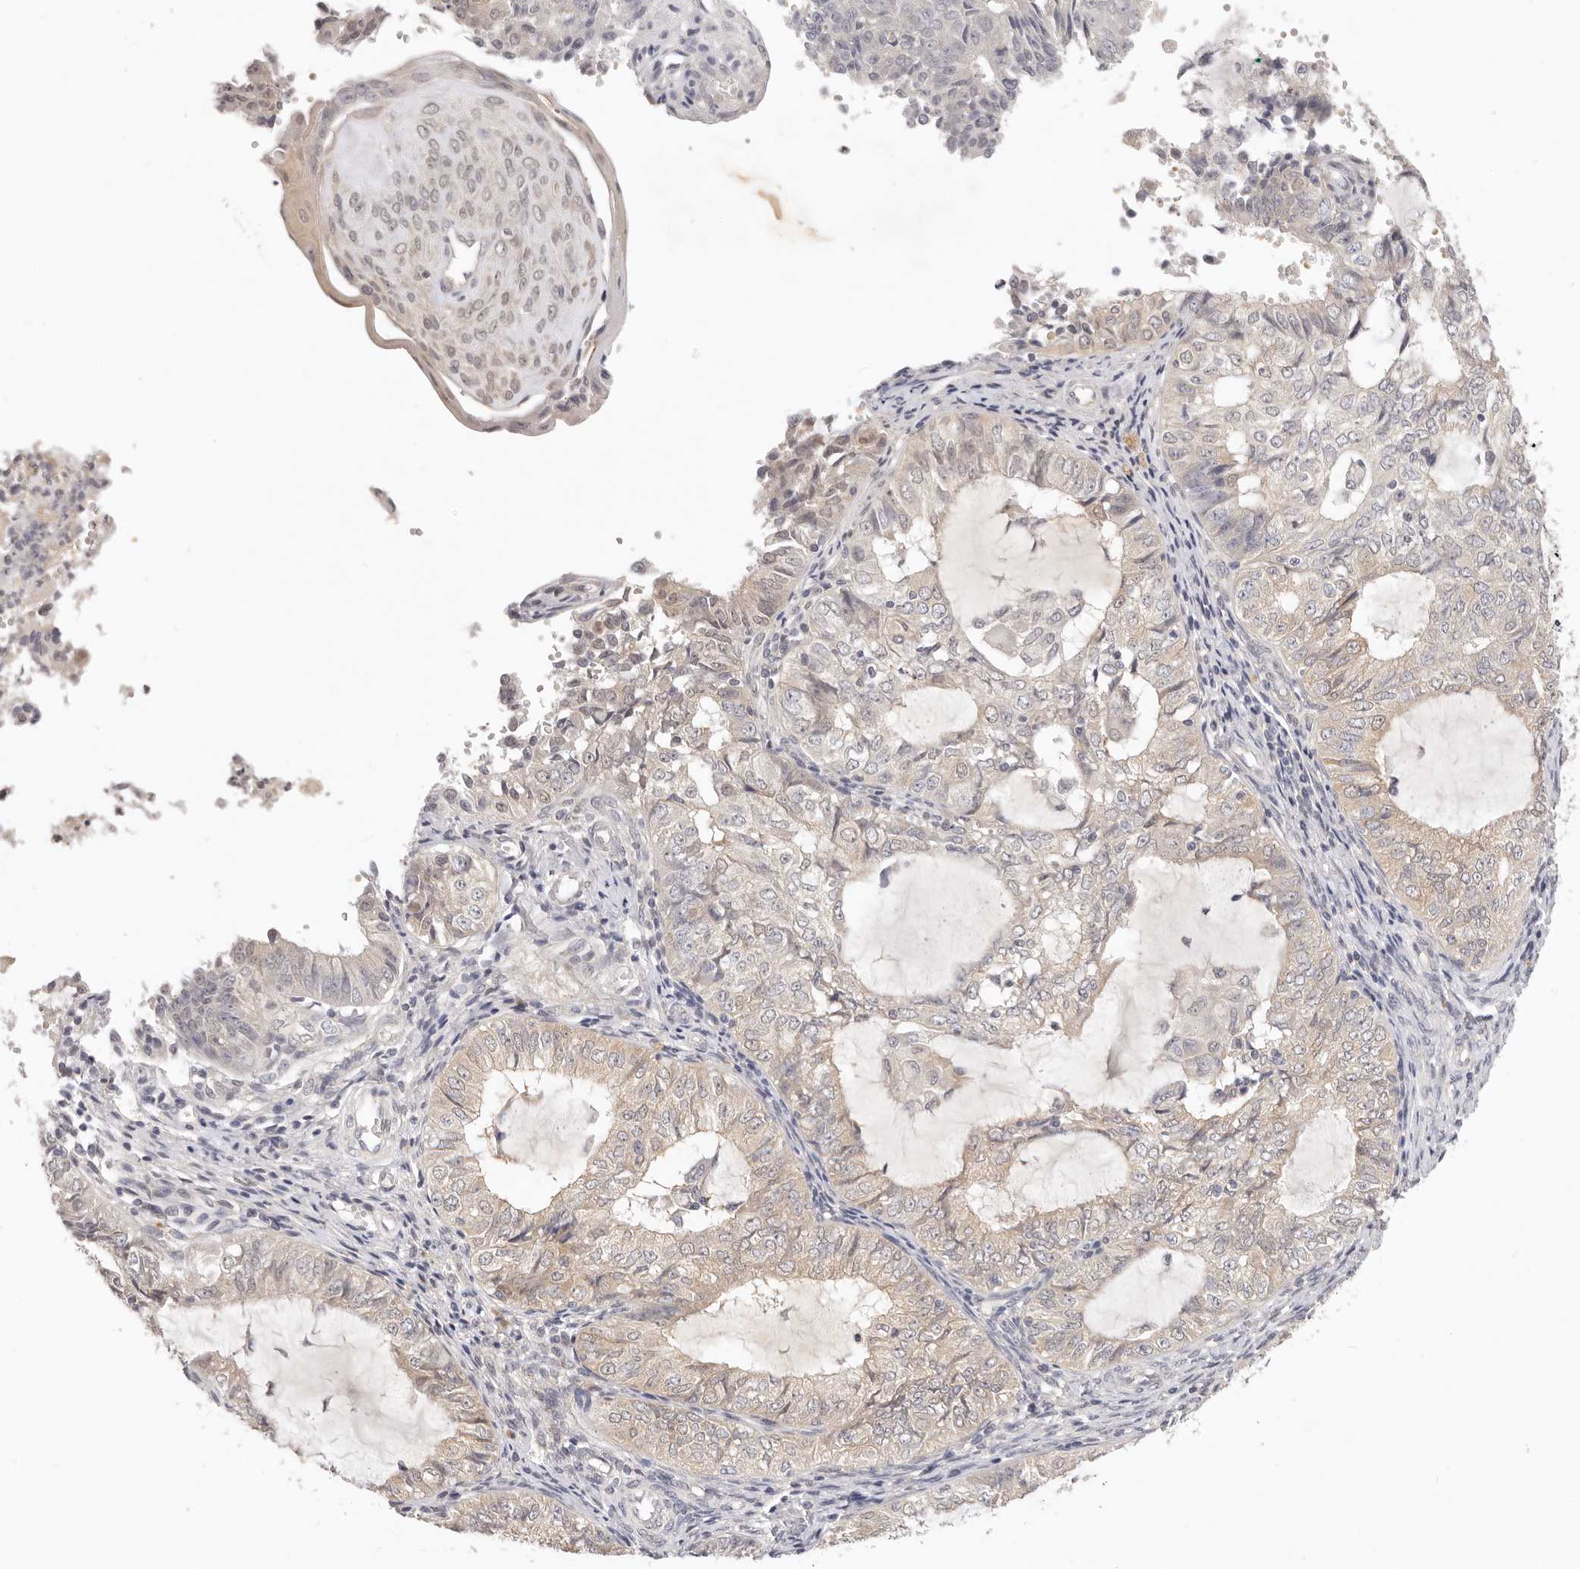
{"staining": {"intensity": "weak", "quantity": "<25%", "location": "cytoplasmic/membranous"}, "tissue": "endometrial cancer", "cell_type": "Tumor cells", "image_type": "cancer", "snomed": [{"axis": "morphology", "description": "Adenocarcinoma, NOS"}, {"axis": "topography", "description": "Endometrium"}], "caption": "This image is of endometrial cancer (adenocarcinoma) stained with immunohistochemistry (IHC) to label a protein in brown with the nuclei are counter-stained blue. There is no staining in tumor cells.", "gene": "GGPS1", "patient": {"sex": "female", "age": 32}}